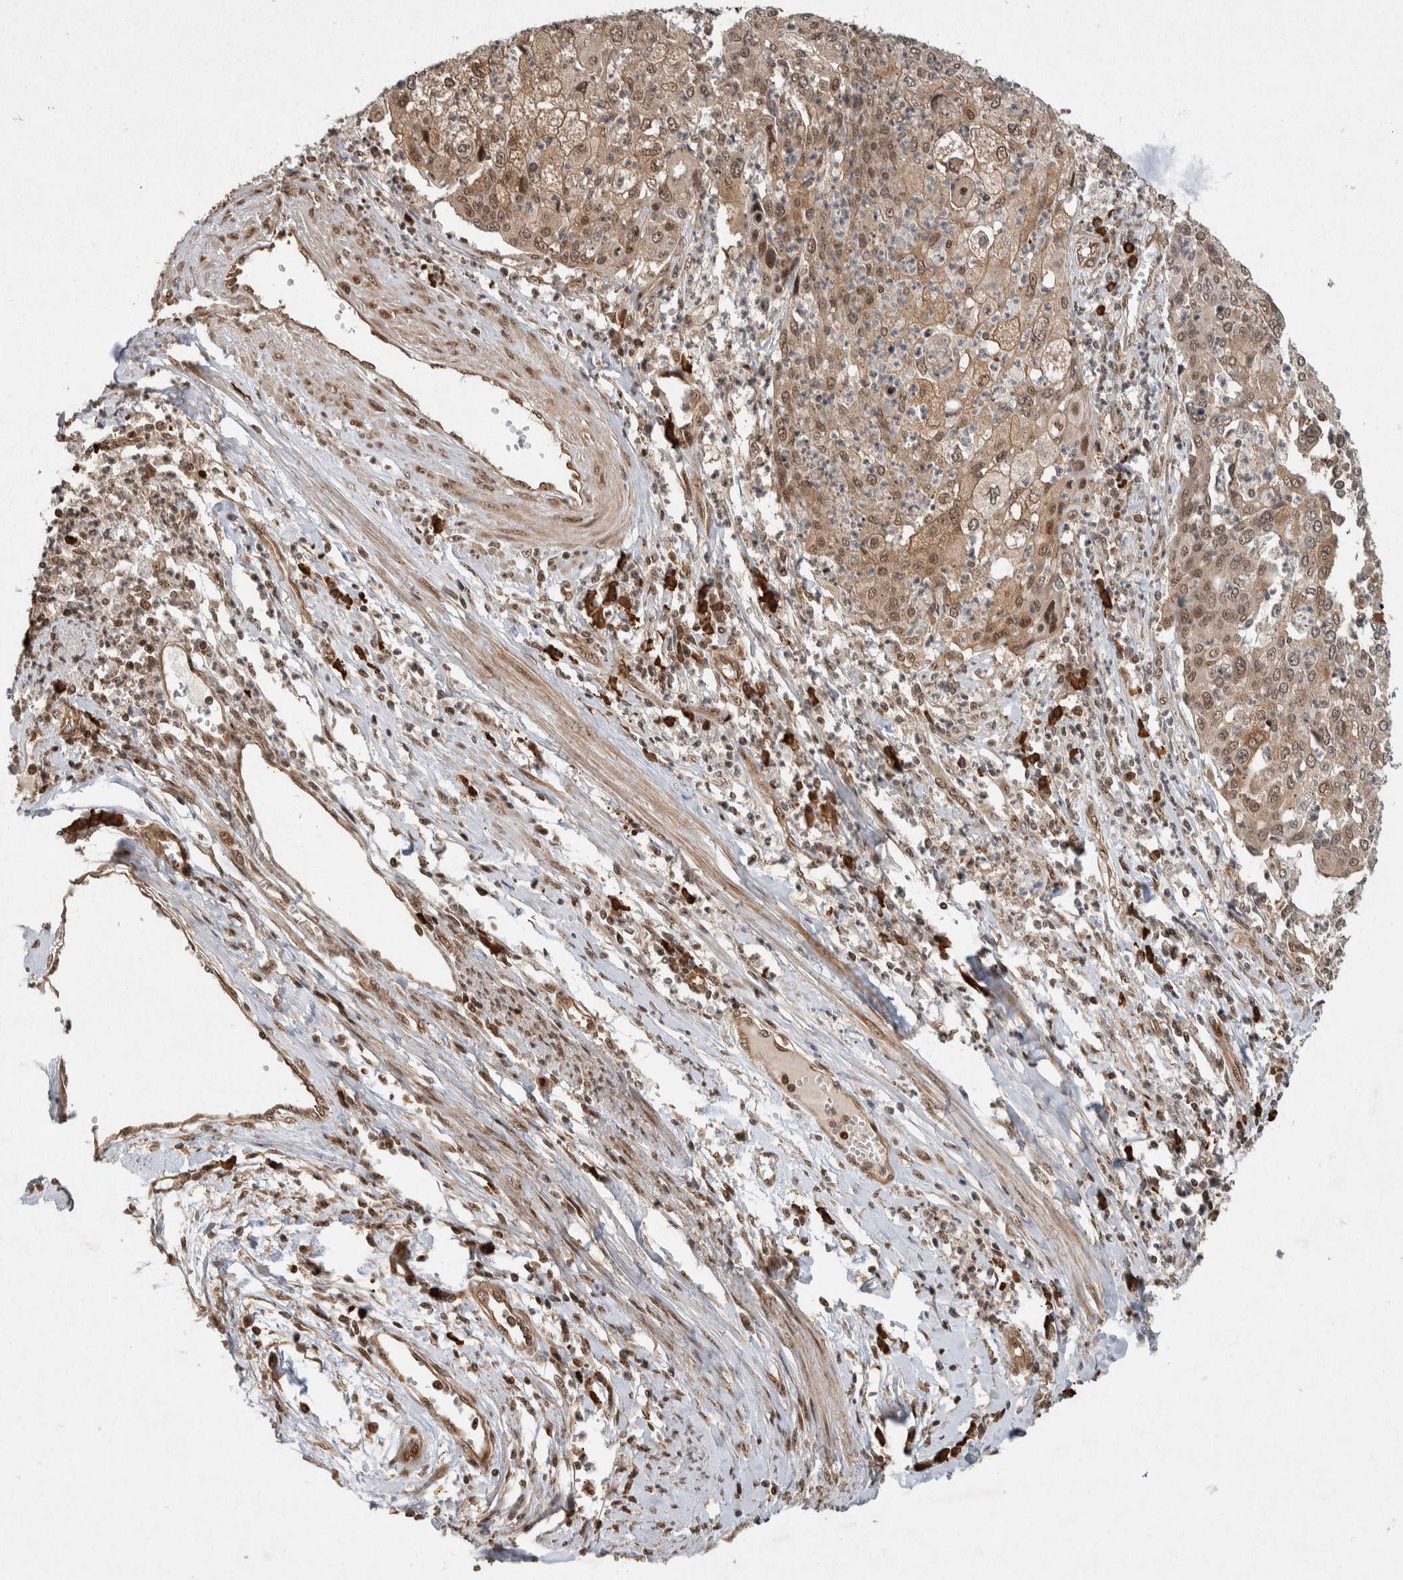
{"staining": {"intensity": "weak", "quantity": ">75%", "location": "cytoplasmic/membranous,nuclear"}, "tissue": "cervical cancer", "cell_type": "Tumor cells", "image_type": "cancer", "snomed": [{"axis": "morphology", "description": "Squamous cell carcinoma, NOS"}, {"axis": "topography", "description": "Cervix"}], "caption": "Immunohistochemistry photomicrograph of cervical cancer (squamous cell carcinoma) stained for a protein (brown), which reveals low levels of weak cytoplasmic/membranous and nuclear staining in approximately >75% of tumor cells.", "gene": "TOR1B", "patient": {"sex": "female", "age": 40}}